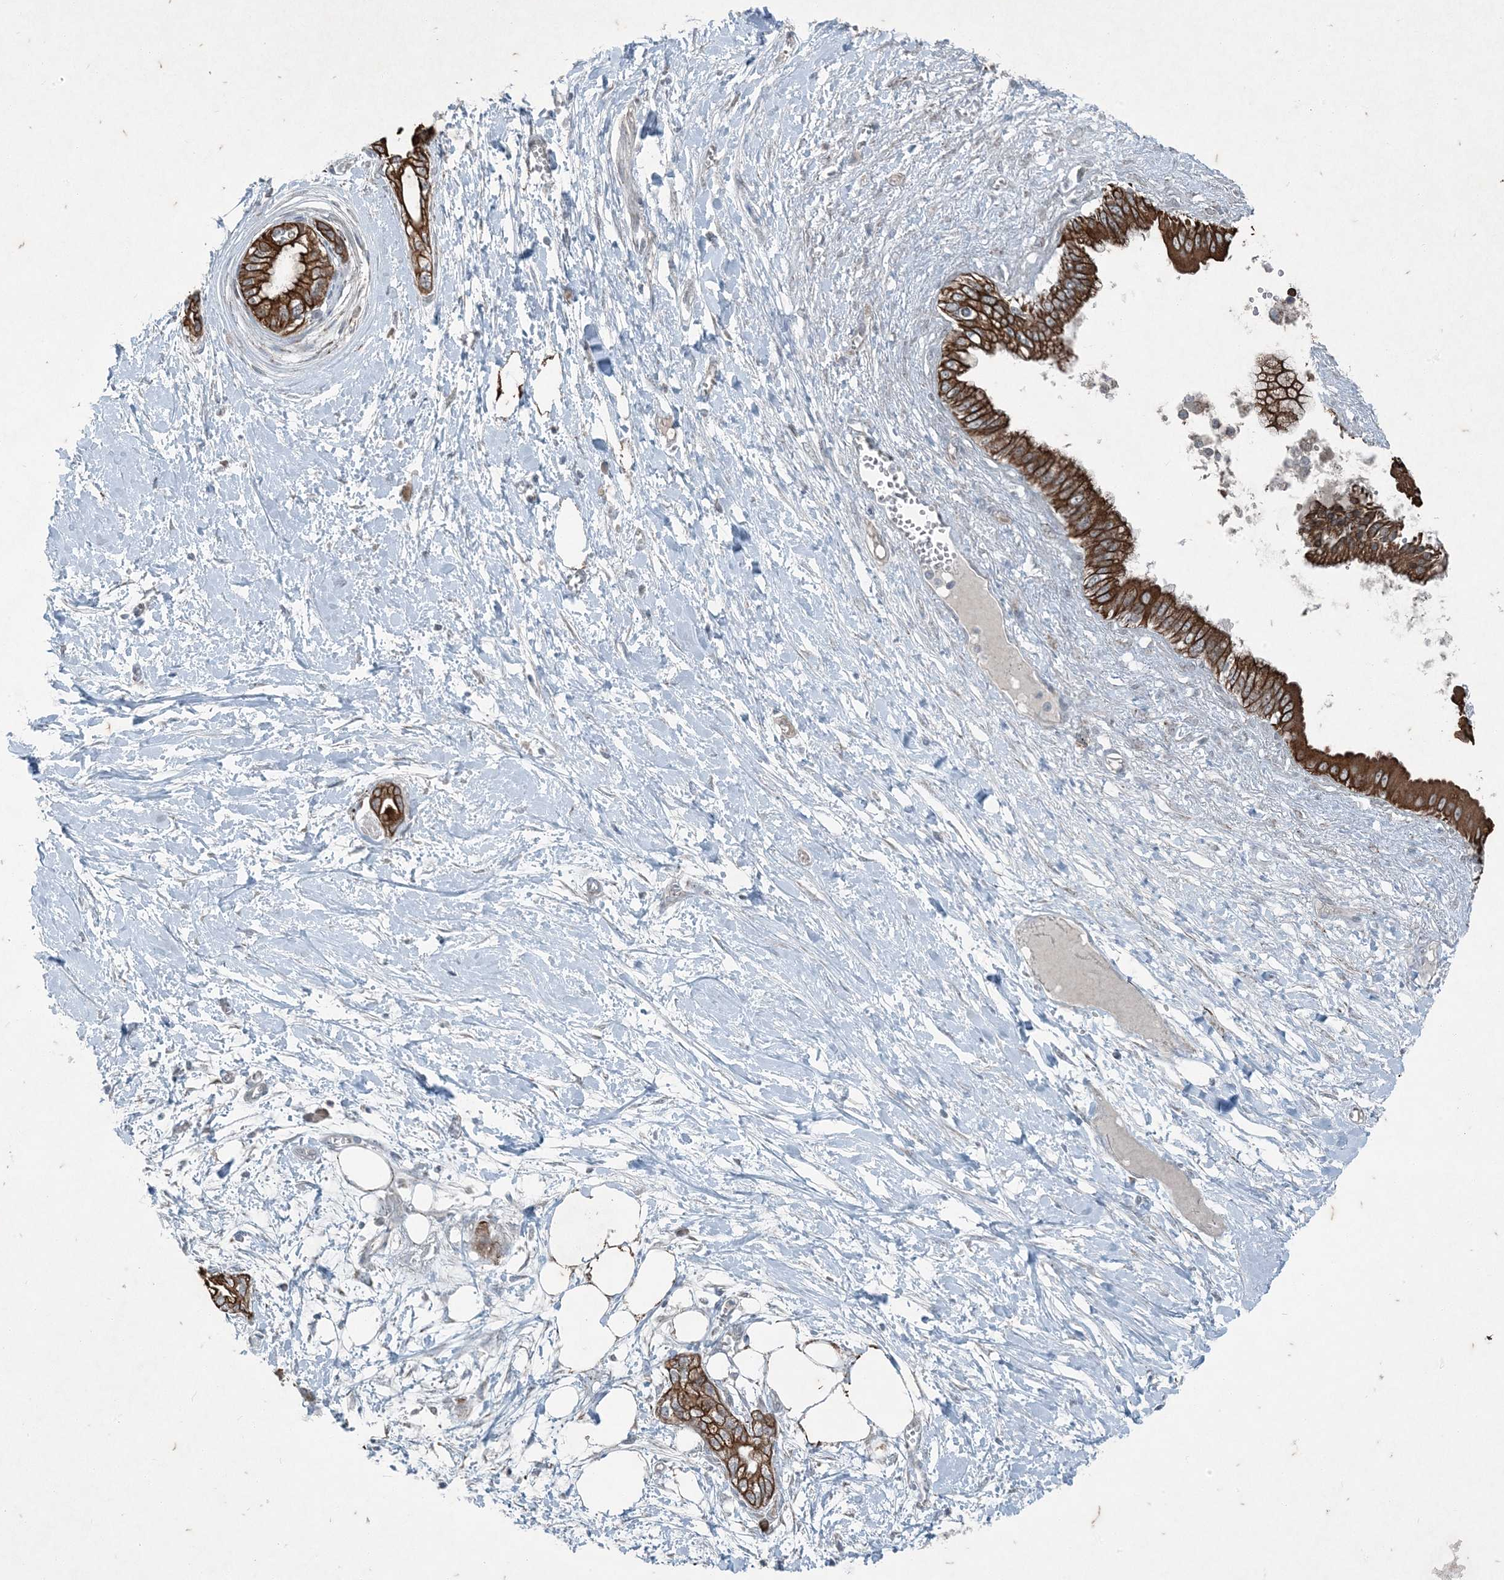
{"staining": {"intensity": "strong", "quantity": ">75%", "location": "cytoplasmic/membranous"}, "tissue": "pancreatic cancer", "cell_type": "Tumor cells", "image_type": "cancer", "snomed": [{"axis": "morphology", "description": "Adenocarcinoma, NOS"}, {"axis": "topography", "description": "Pancreas"}], "caption": "Immunohistochemistry (IHC) micrograph of neoplastic tissue: adenocarcinoma (pancreatic) stained using IHC exhibits high levels of strong protein expression localized specifically in the cytoplasmic/membranous of tumor cells, appearing as a cytoplasmic/membranous brown color.", "gene": "PC", "patient": {"sex": "male", "age": 68}}